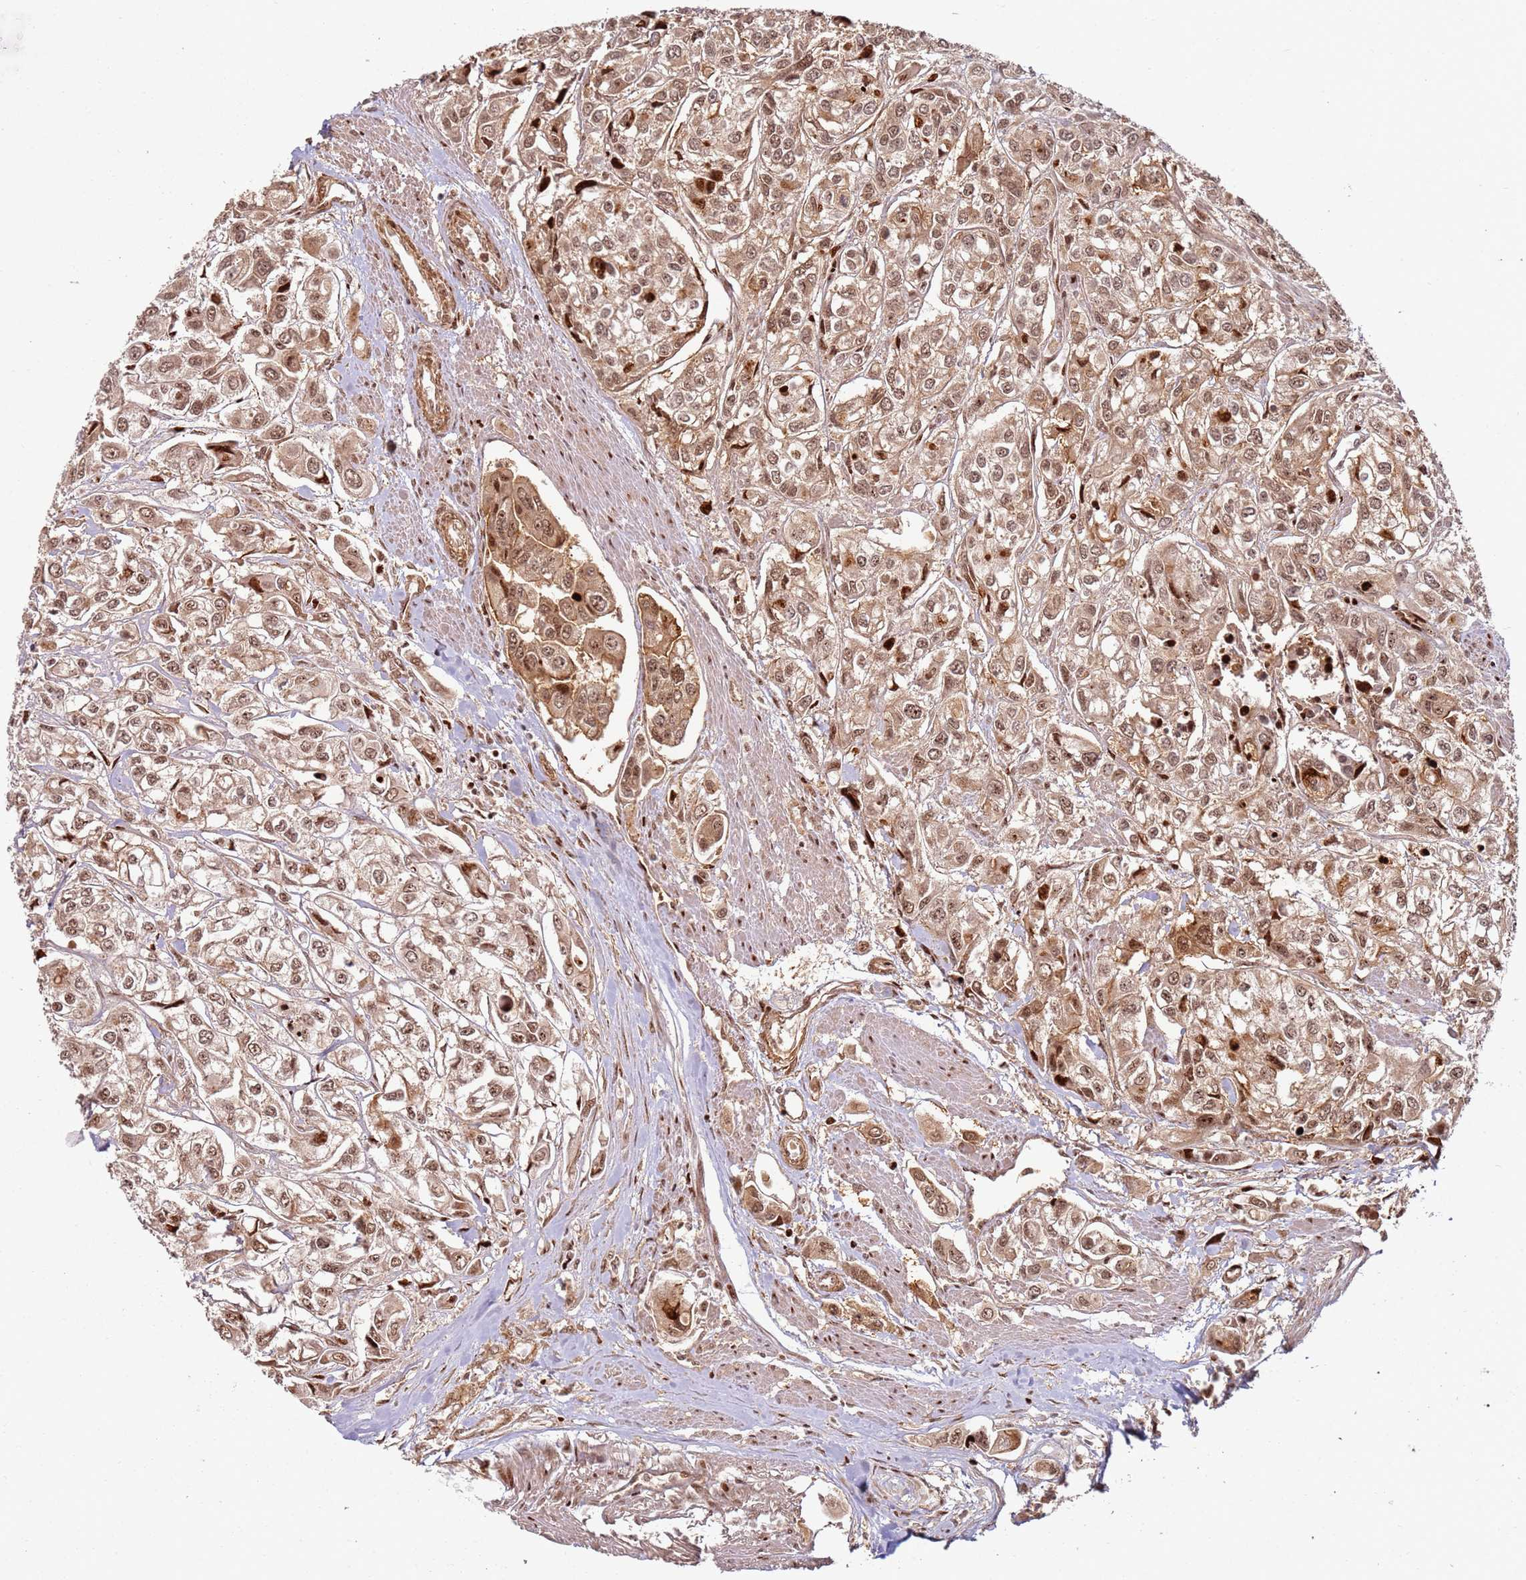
{"staining": {"intensity": "strong", "quantity": ">75%", "location": "cytoplasmic/membranous,nuclear"}, "tissue": "urothelial cancer", "cell_type": "Tumor cells", "image_type": "cancer", "snomed": [{"axis": "morphology", "description": "Urothelial carcinoma, High grade"}, {"axis": "topography", "description": "Urinary bladder"}], "caption": "The micrograph exhibits a brown stain indicating the presence of a protein in the cytoplasmic/membranous and nuclear of tumor cells in urothelial carcinoma (high-grade).", "gene": "TMEM233", "patient": {"sex": "male", "age": 67}}